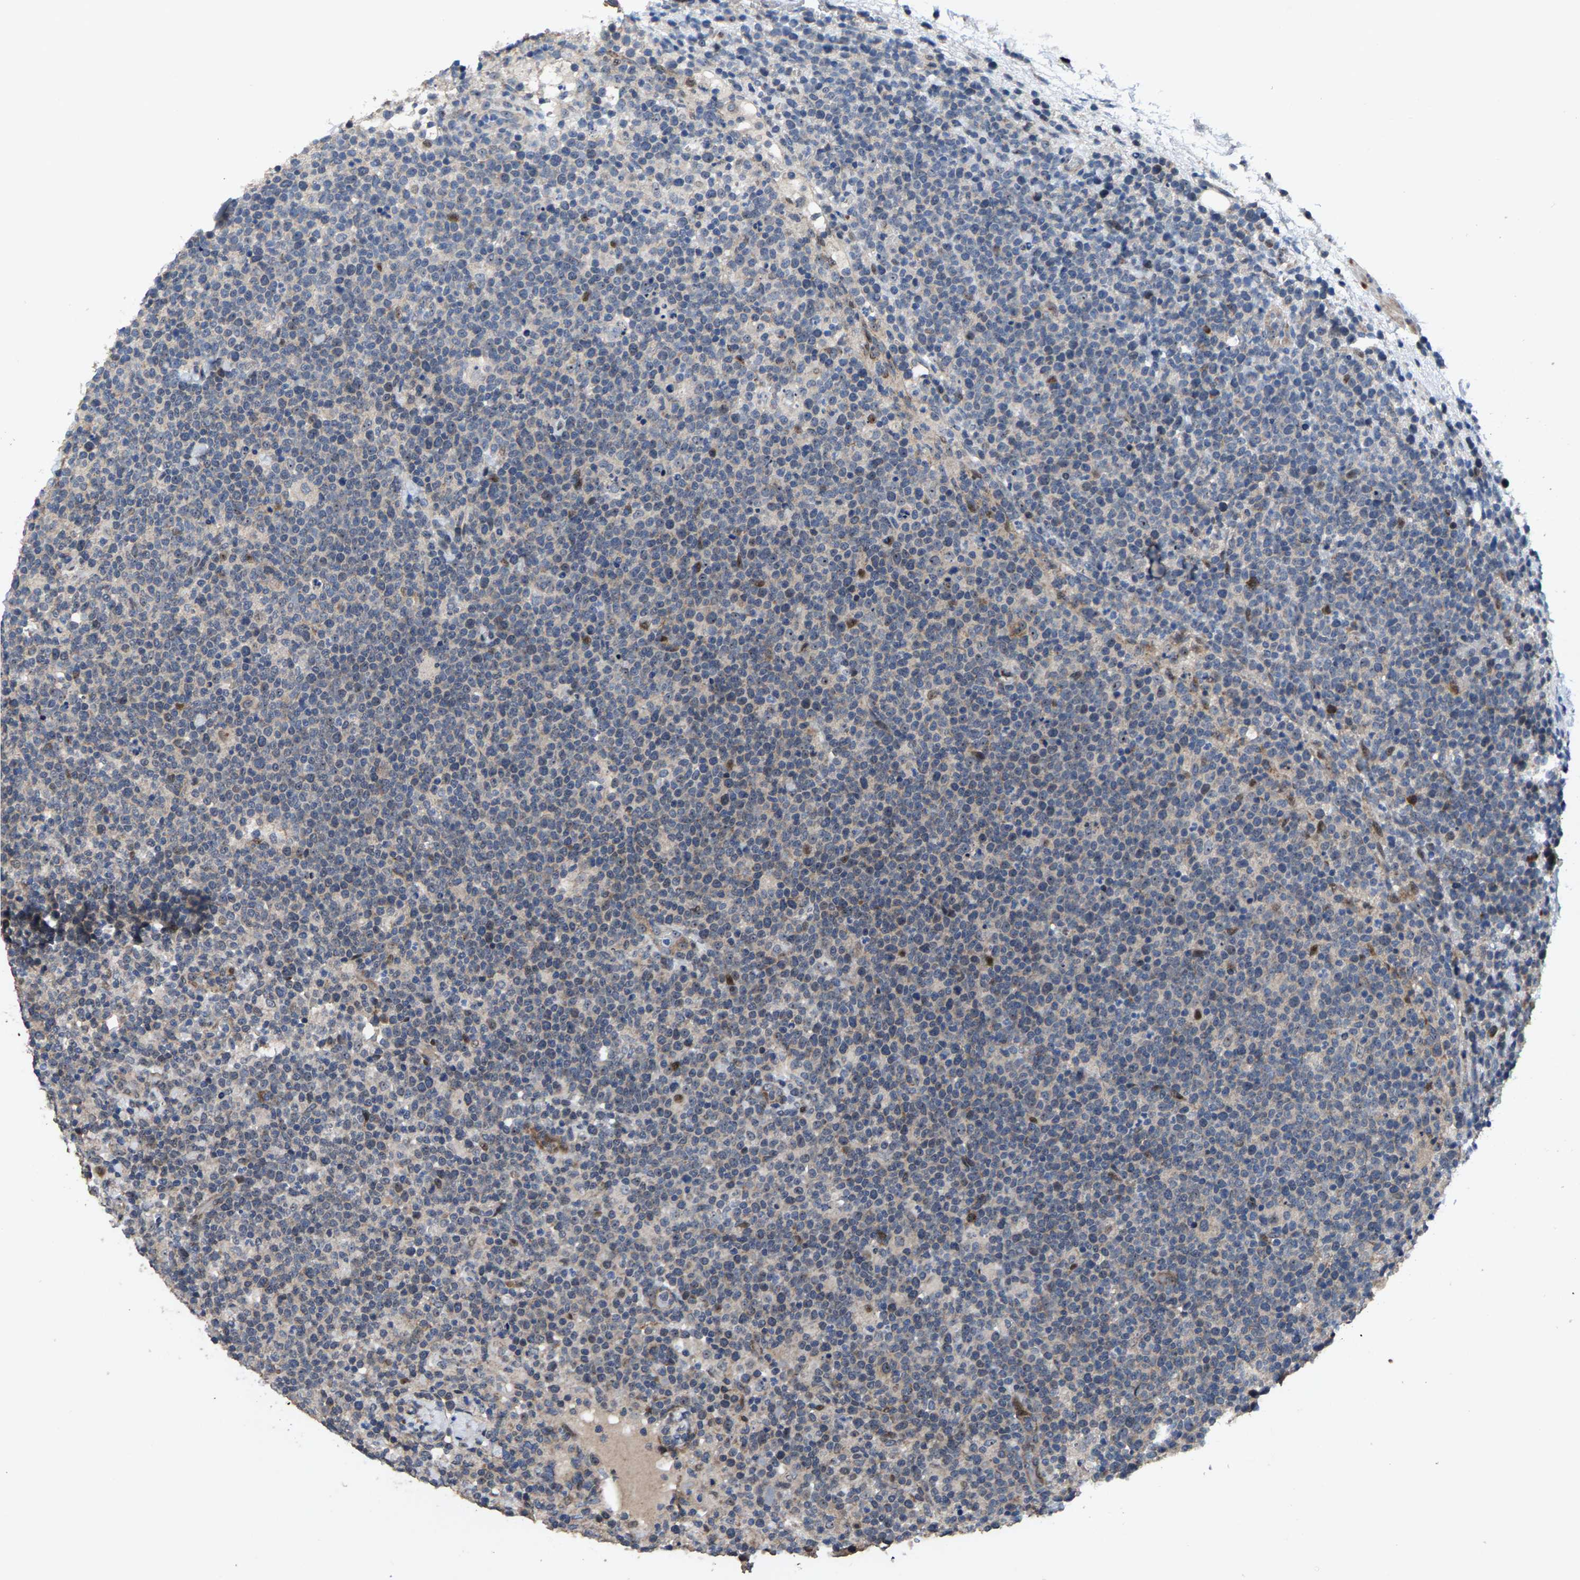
{"staining": {"intensity": "negative", "quantity": "none", "location": "none"}, "tissue": "lymphoma", "cell_type": "Tumor cells", "image_type": "cancer", "snomed": [{"axis": "morphology", "description": "Malignant lymphoma, non-Hodgkin's type, High grade"}, {"axis": "topography", "description": "Lymph node"}], "caption": "DAB (3,3'-diaminobenzidine) immunohistochemical staining of malignant lymphoma, non-Hodgkin's type (high-grade) demonstrates no significant staining in tumor cells. Nuclei are stained in blue.", "gene": "HAUS6", "patient": {"sex": "male", "age": 61}}